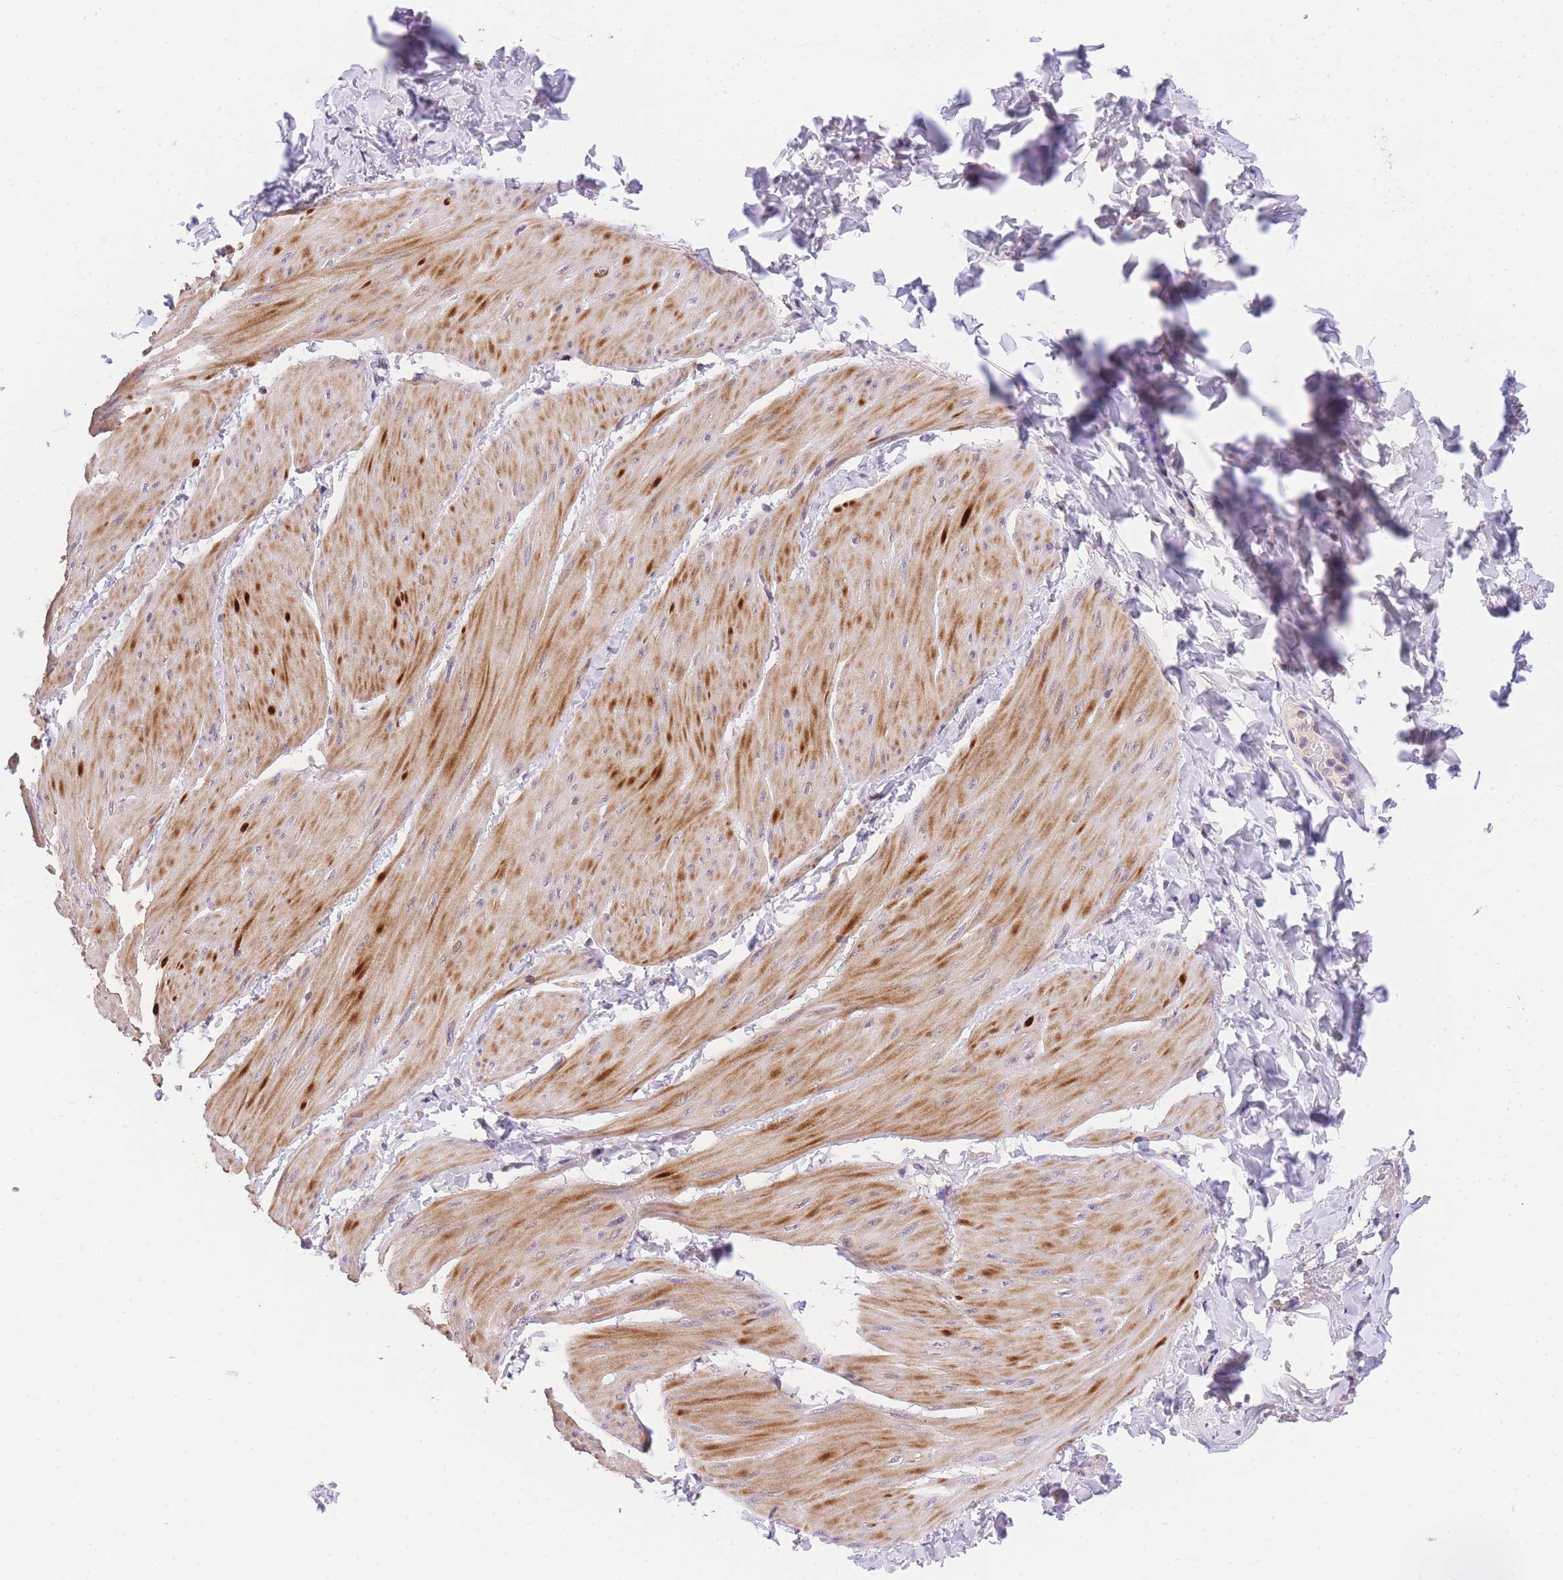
{"staining": {"intensity": "moderate", "quantity": ">75%", "location": "cytoplasmic/membranous"}, "tissue": "smooth muscle", "cell_type": "Smooth muscle cells", "image_type": "normal", "snomed": [{"axis": "morphology", "description": "Urothelial carcinoma, High grade"}, {"axis": "topography", "description": "Urinary bladder"}], "caption": "IHC histopathology image of normal smooth muscle stained for a protein (brown), which reveals medium levels of moderate cytoplasmic/membranous positivity in approximately >75% of smooth muscle cells.", "gene": "SLC35F2", "patient": {"sex": "male", "age": 46}}